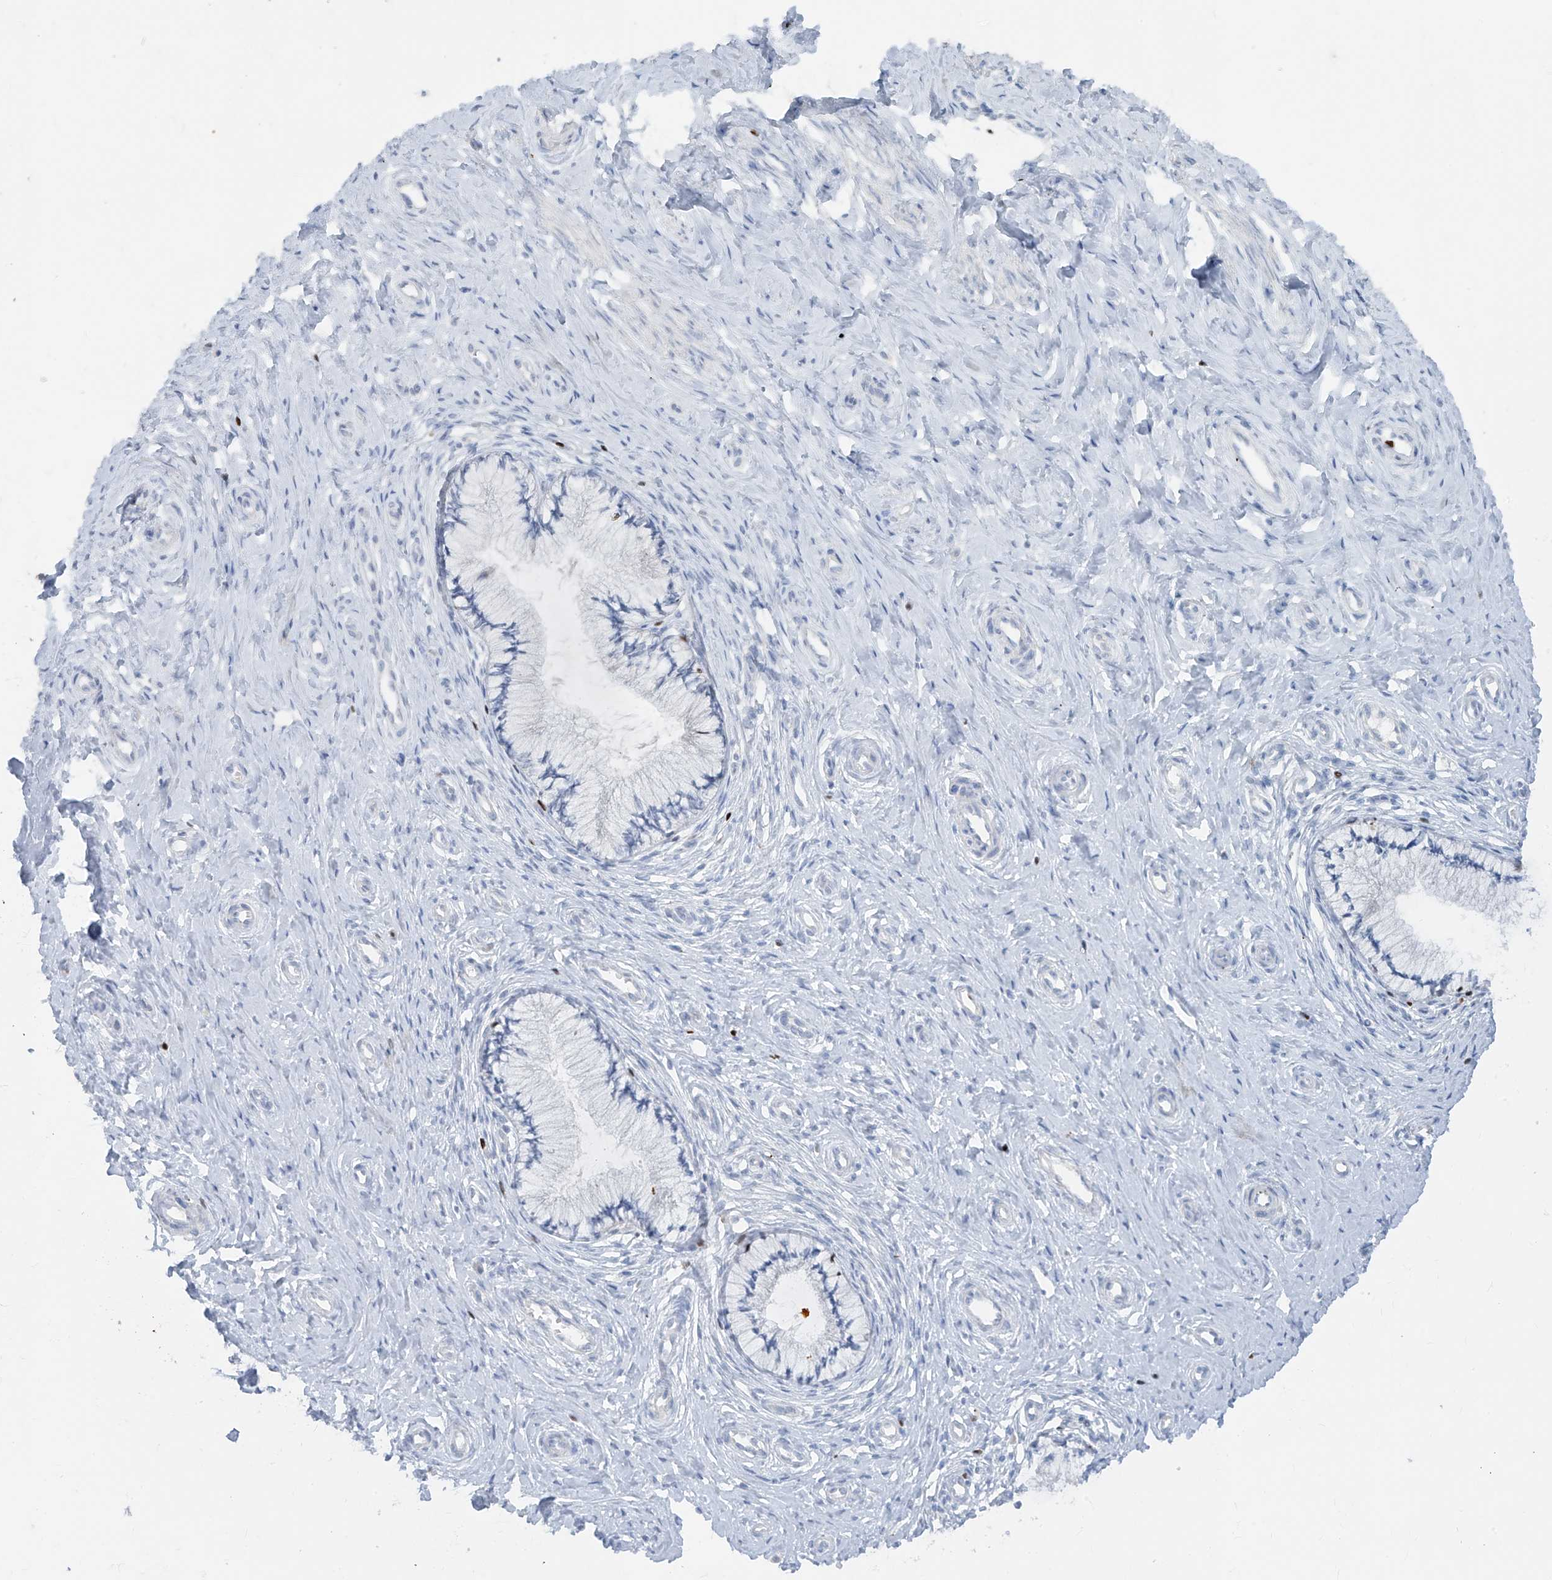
{"staining": {"intensity": "negative", "quantity": "none", "location": "none"}, "tissue": "cervix", "cell_type": "Glandular cells", "image_type": "normal", "snomed": [{"axis": "morphology", "description": "Normal tissue, NOS"}, {"axis": "topography", "description": "Cervix"}], "caption": "High power microscopy photomicrograph of an immunohistochemistry (IHC) micrograph of benign cervix, revealing no significant expression in glandular cells.", "gene": "TBX21", "patient": {"sex": "female", "age": 36}}